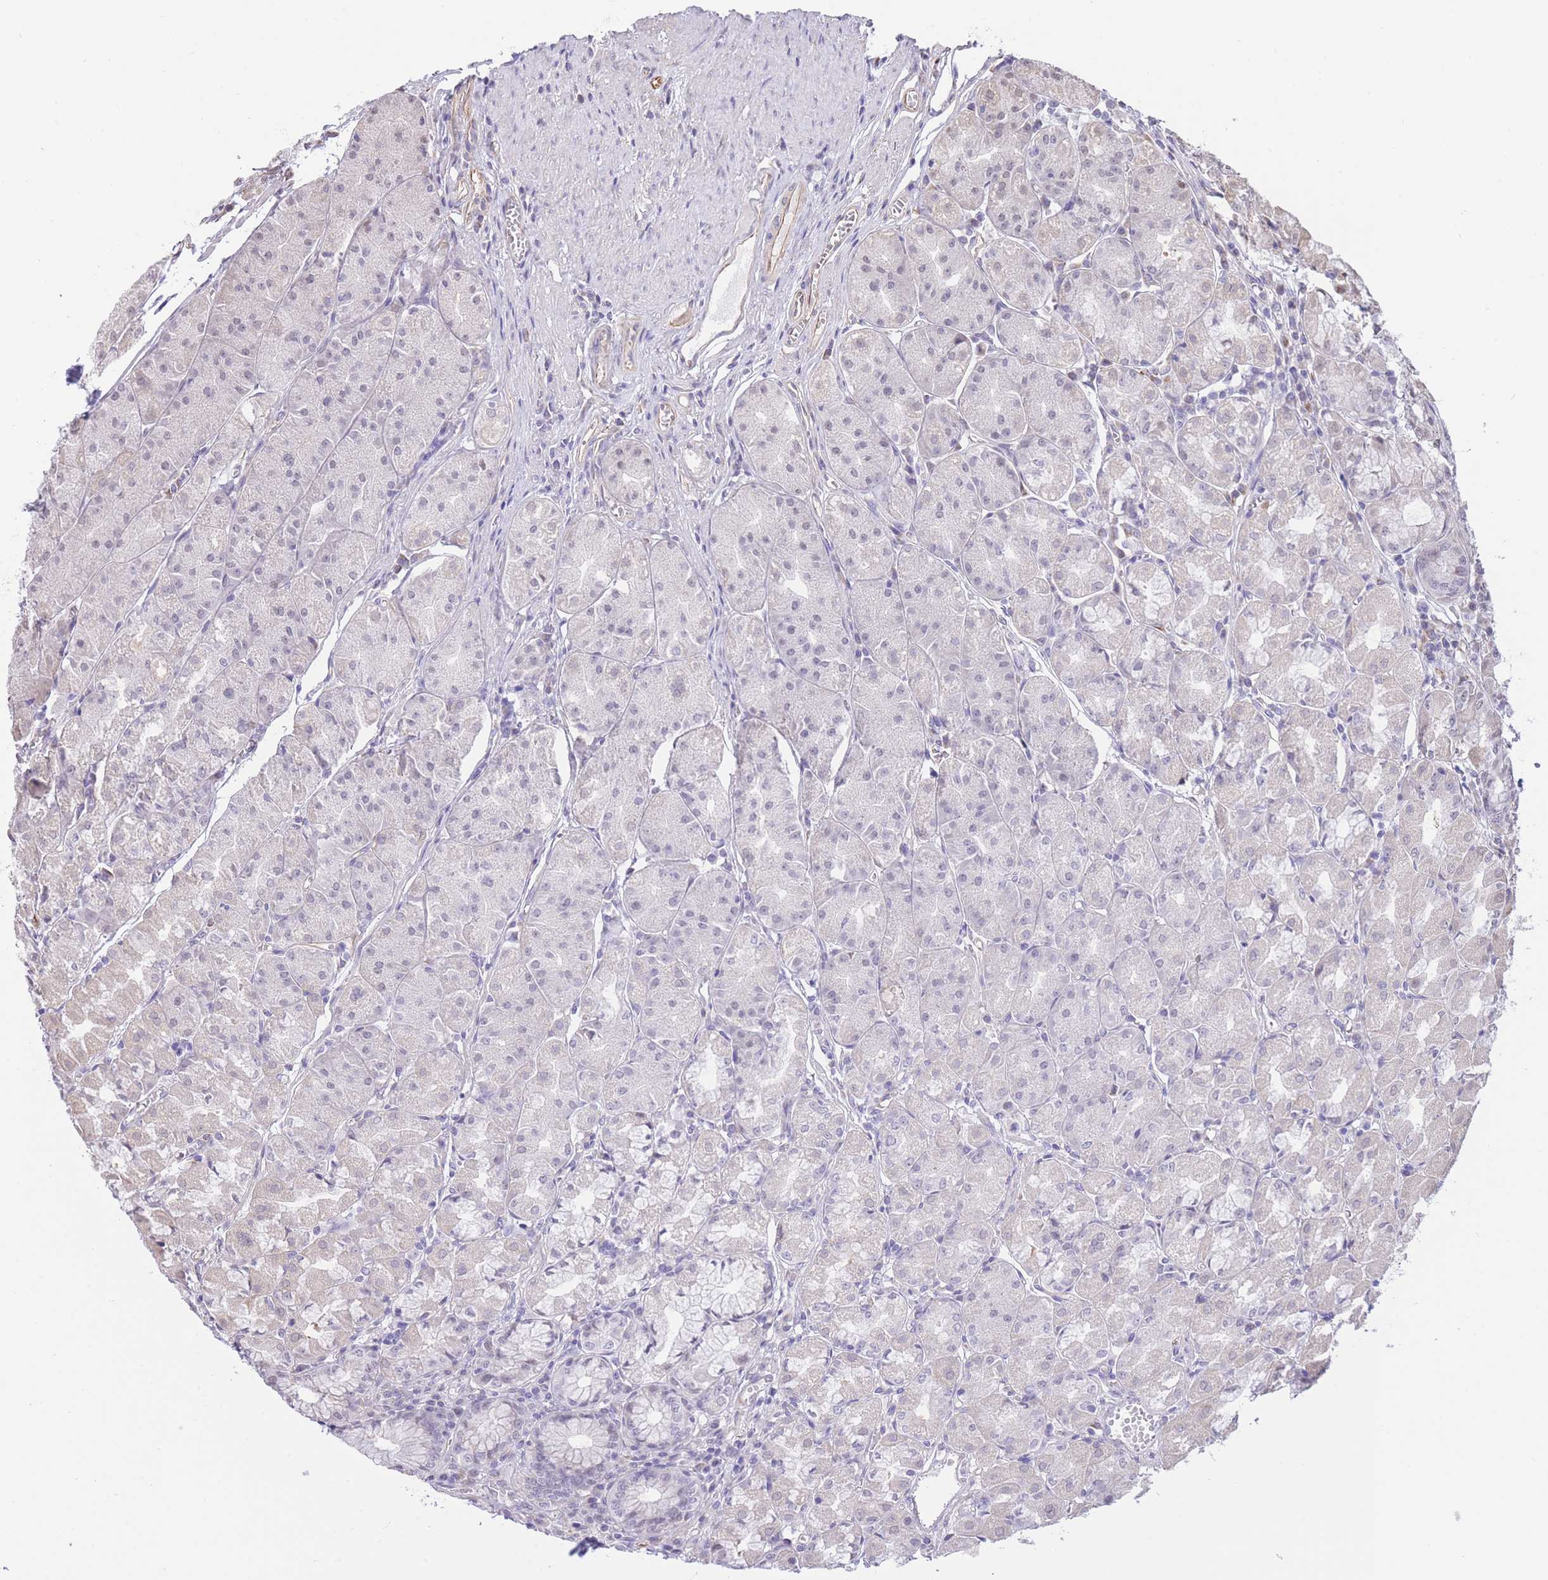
{"staining": {"intensity": "weak", "quantity": "25%-75%", "location": "cytoplasmic/membranous"}, "tissue": "stomach", "cell_type": "Glandular cells", "image_type": "normal", "snomed": [{"axis": "morphology", "description": "Normal tissue, NOS"}, {"axis": "topography", "description": "Stomach"}], "caption": "Glandular cells display weak cytoplasmic/membranous expression in approximately 25%-75% of cells in unremarkable stomach. (brown staining indicates protein expression, while blue staining denotes nuclei).", "gene": "PSG11", "patient": {"sex": "male", "age": 55}}